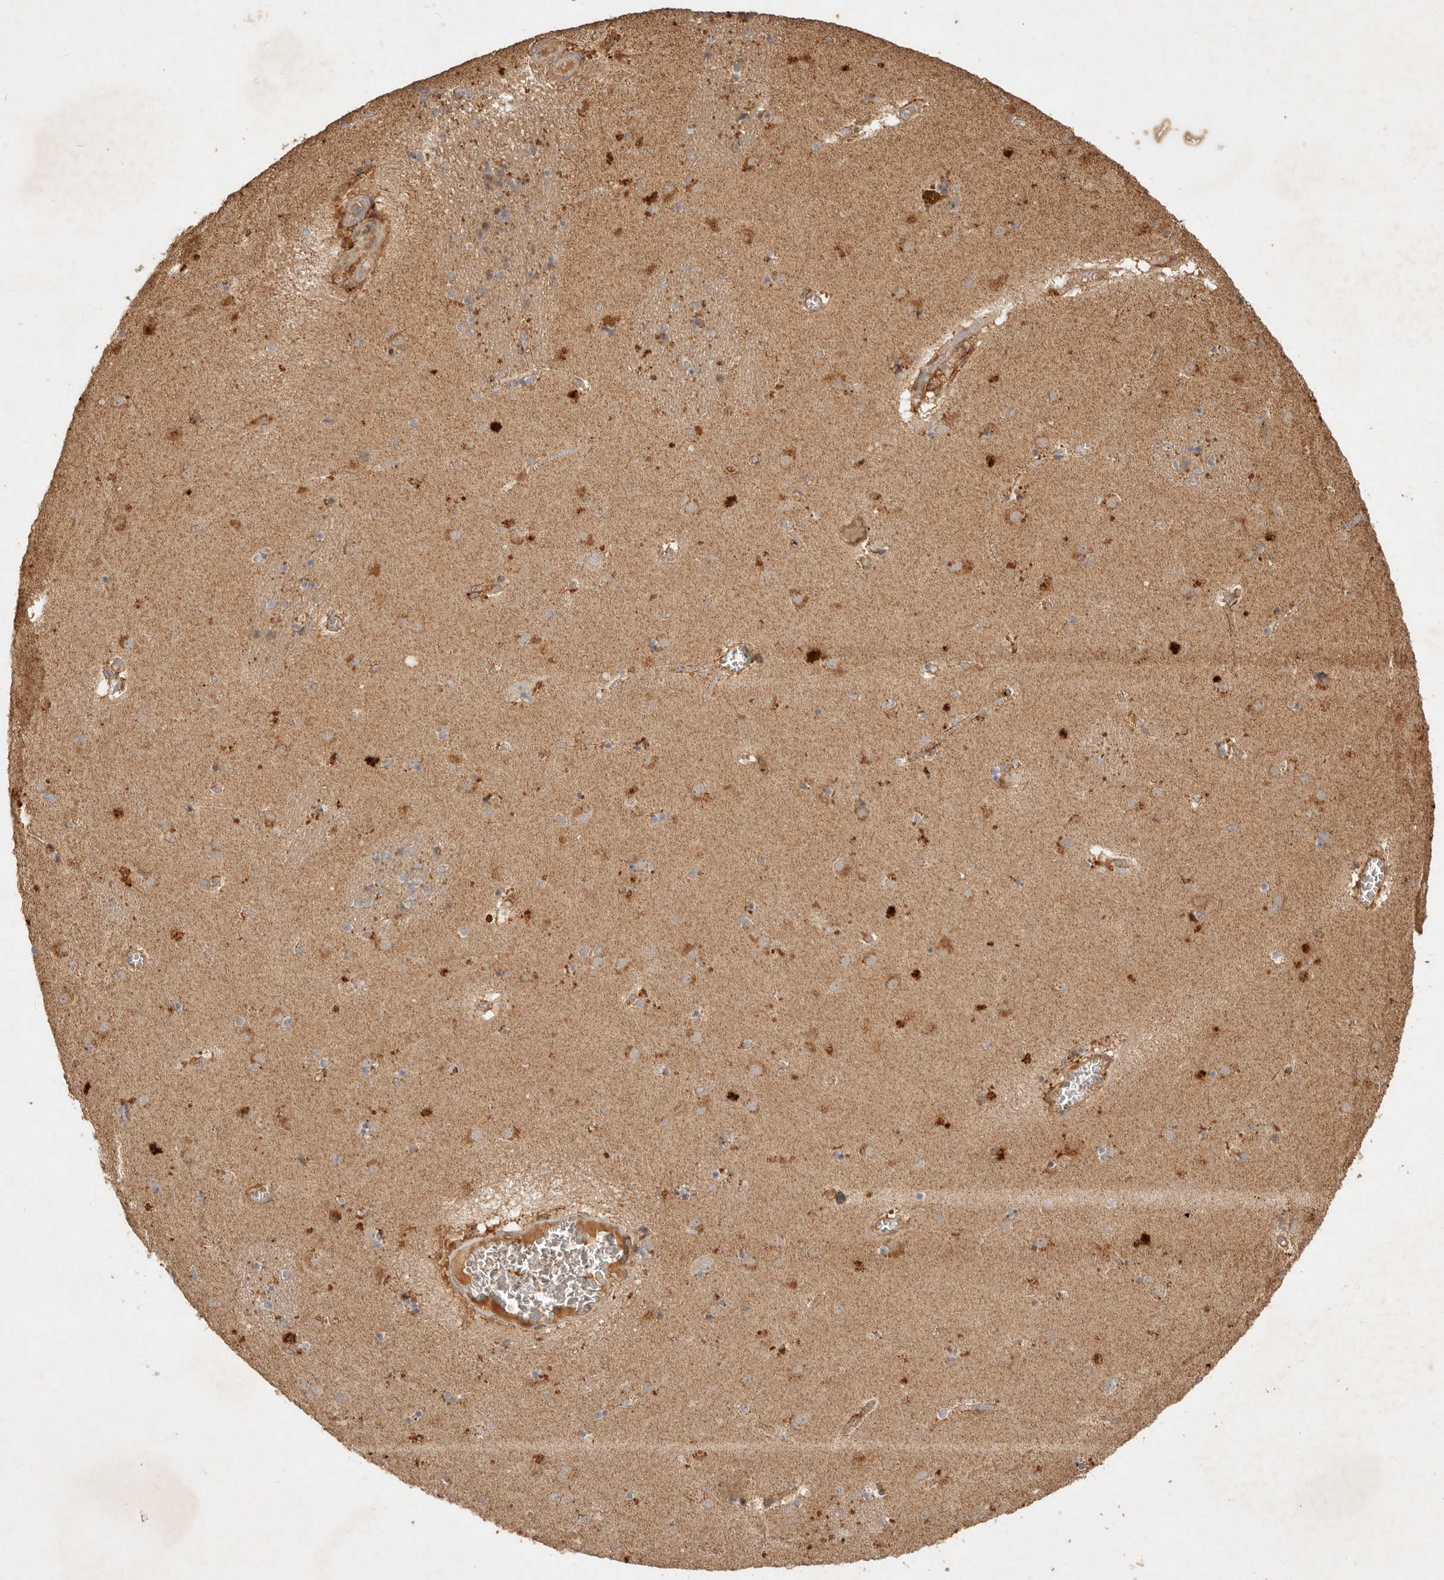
{"staining": {"intensity": "moderate", "quantity": "25%-75%", "location": "cytoplasmic/membranous"}, "tissue": "caudate", "cell_type": "Glial cells", "image_type": "normal", "snomed": [{"axis": "morphology", "description": "Normal tissue, NOS"}, {"axis": "topography", "description": "Lateral ventricle wall"}], "caption": "A brown stain highlights moderate cytoplasmic/membranous positivity of a protein in glial cells of unremarkable caudate.", "gene": "CLEC4C", "patient": {"sex": "male", "age": 70}}